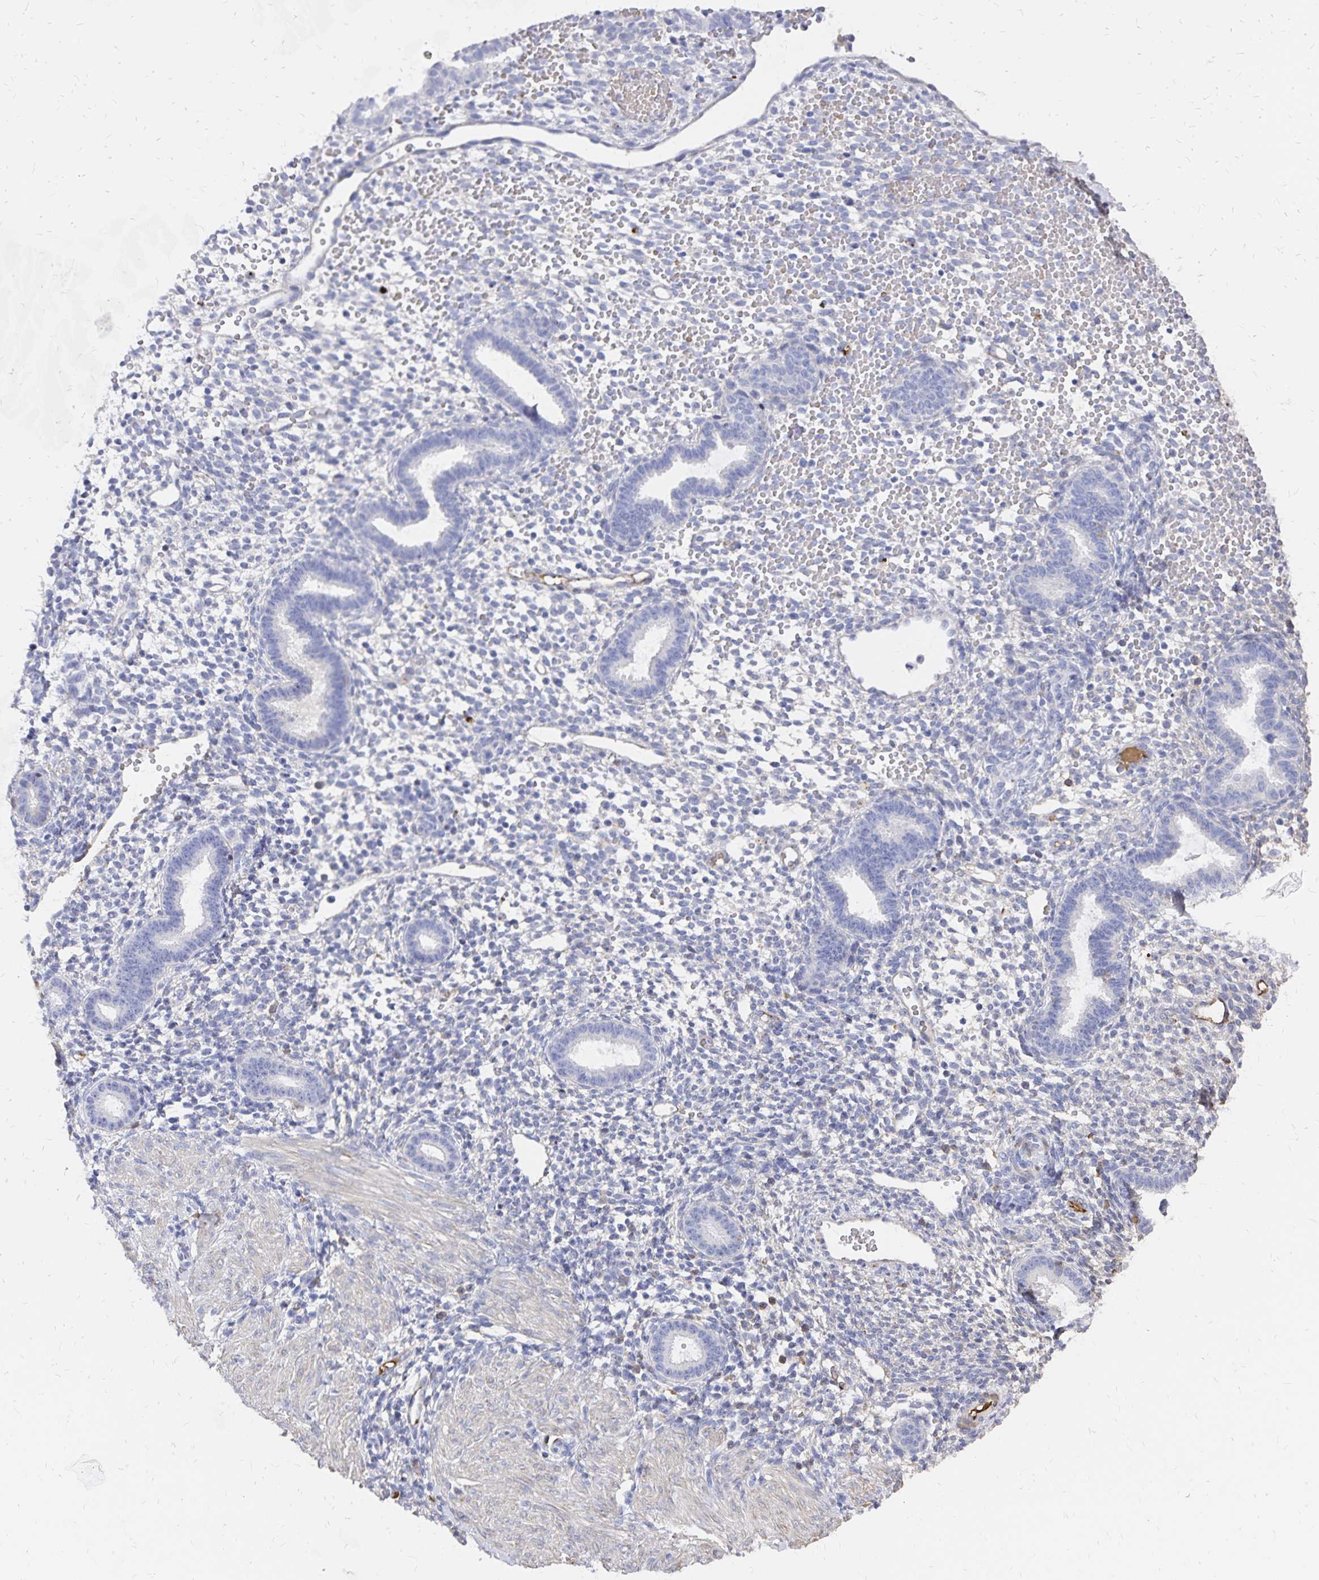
{"staining": {"intensity": "negative", "quantity": "none", "location": "none"}, "tissue": "endometrium", "cell_type": "Cells in endometrial stroma", "image_type": "normal", "snomed": [{"axis": "morphology", "description": "Normal tissue, NOS"}, {"axis": "topography", "description": "Endometrium"}], "caption": "Micrograph shows no protein expression in cells in endometrial stroma of normal endometrium. (DAB (3,3'-diaminobenzidine) immunohistochemistry (IHC), high magnification).", "gene": "KISS1", "patient": {"sex": "female", "age": 36}}